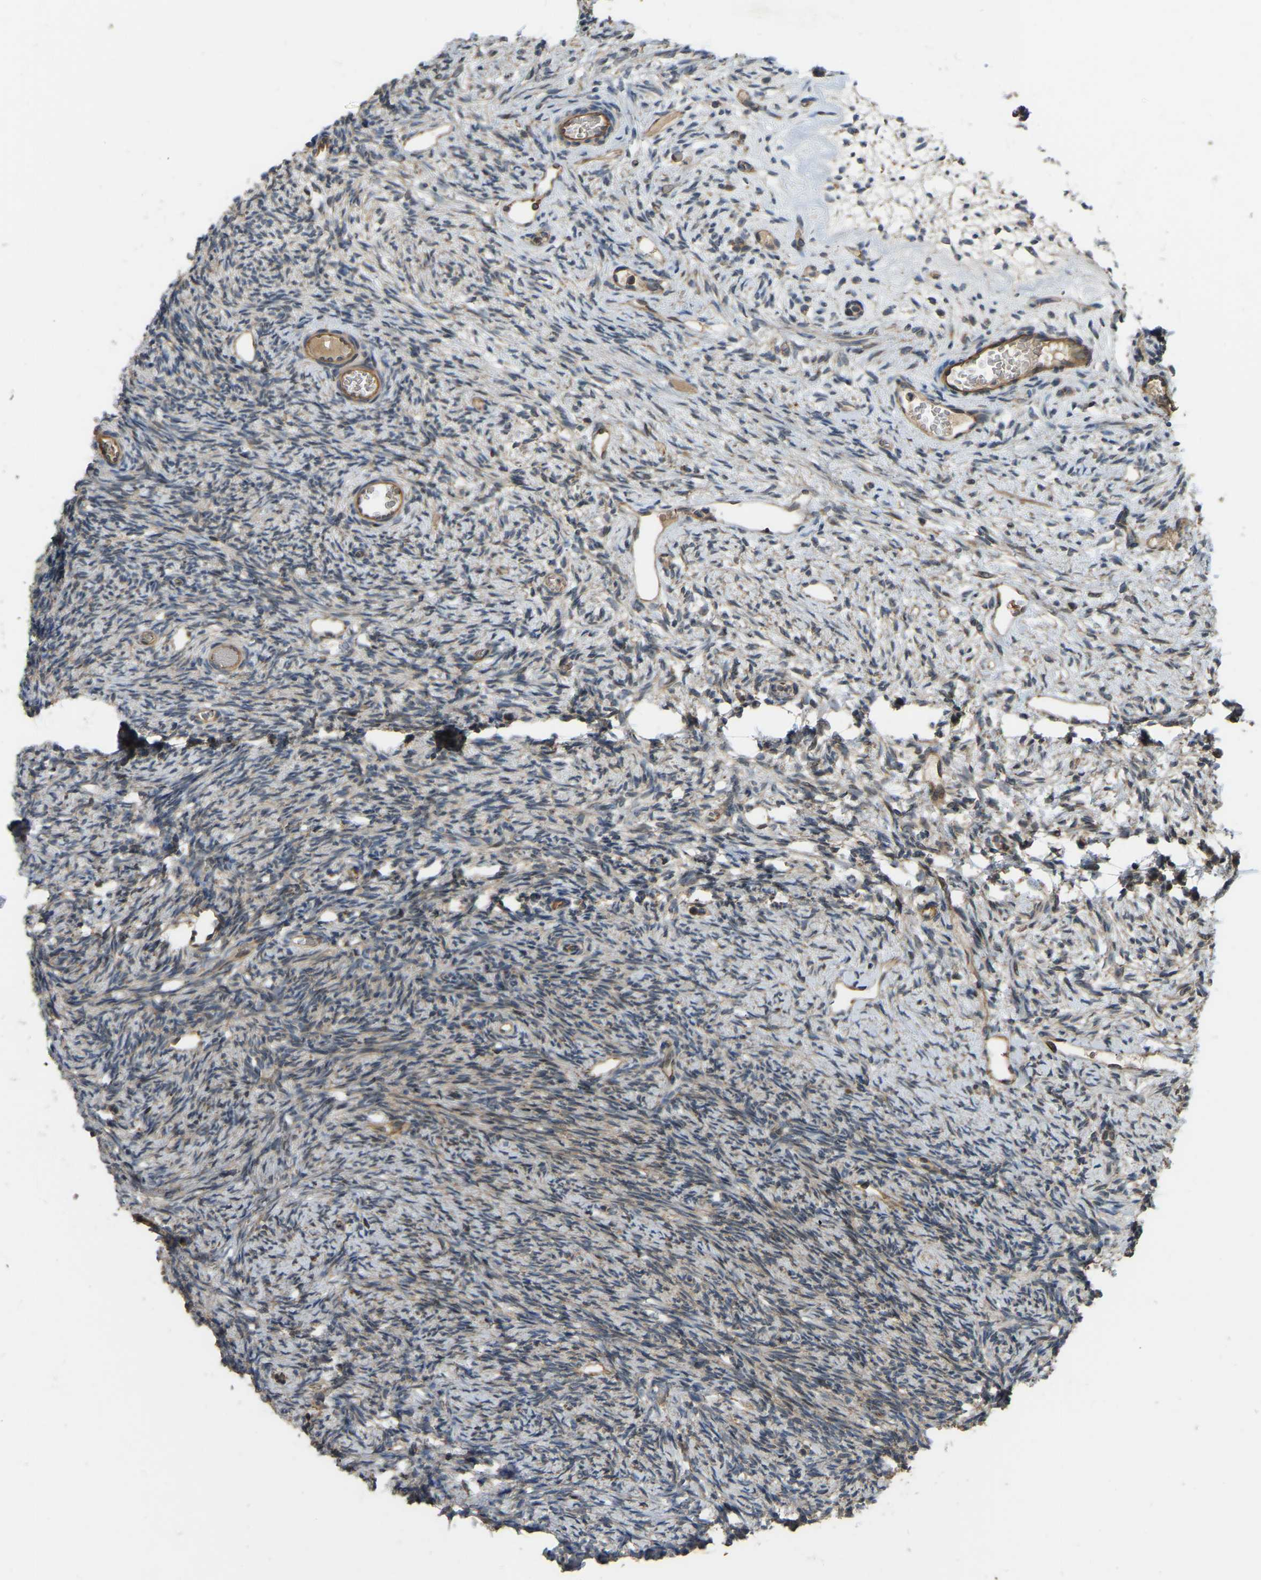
{"staining": {"intensity": "moderate", "quantity": ">75%", "location": "cytoplasmic/membranous"}, "tissue": "ovary", "cell_type": "Follicle cells", "image_type": "normal", "snomed": [{"axis": "morphology", "description": "Normal tissue, NOS"}, {"axis": "topography", "description": "Ovary"}], "caption": "Immunohistochemical staining of unremarkable ovary displays moderate cytoplasmic/membranous protein positivity in approximately >75% of follicle cells.", "gene": "C21orf91", "patient": {"sex": "female", "age": 33}}